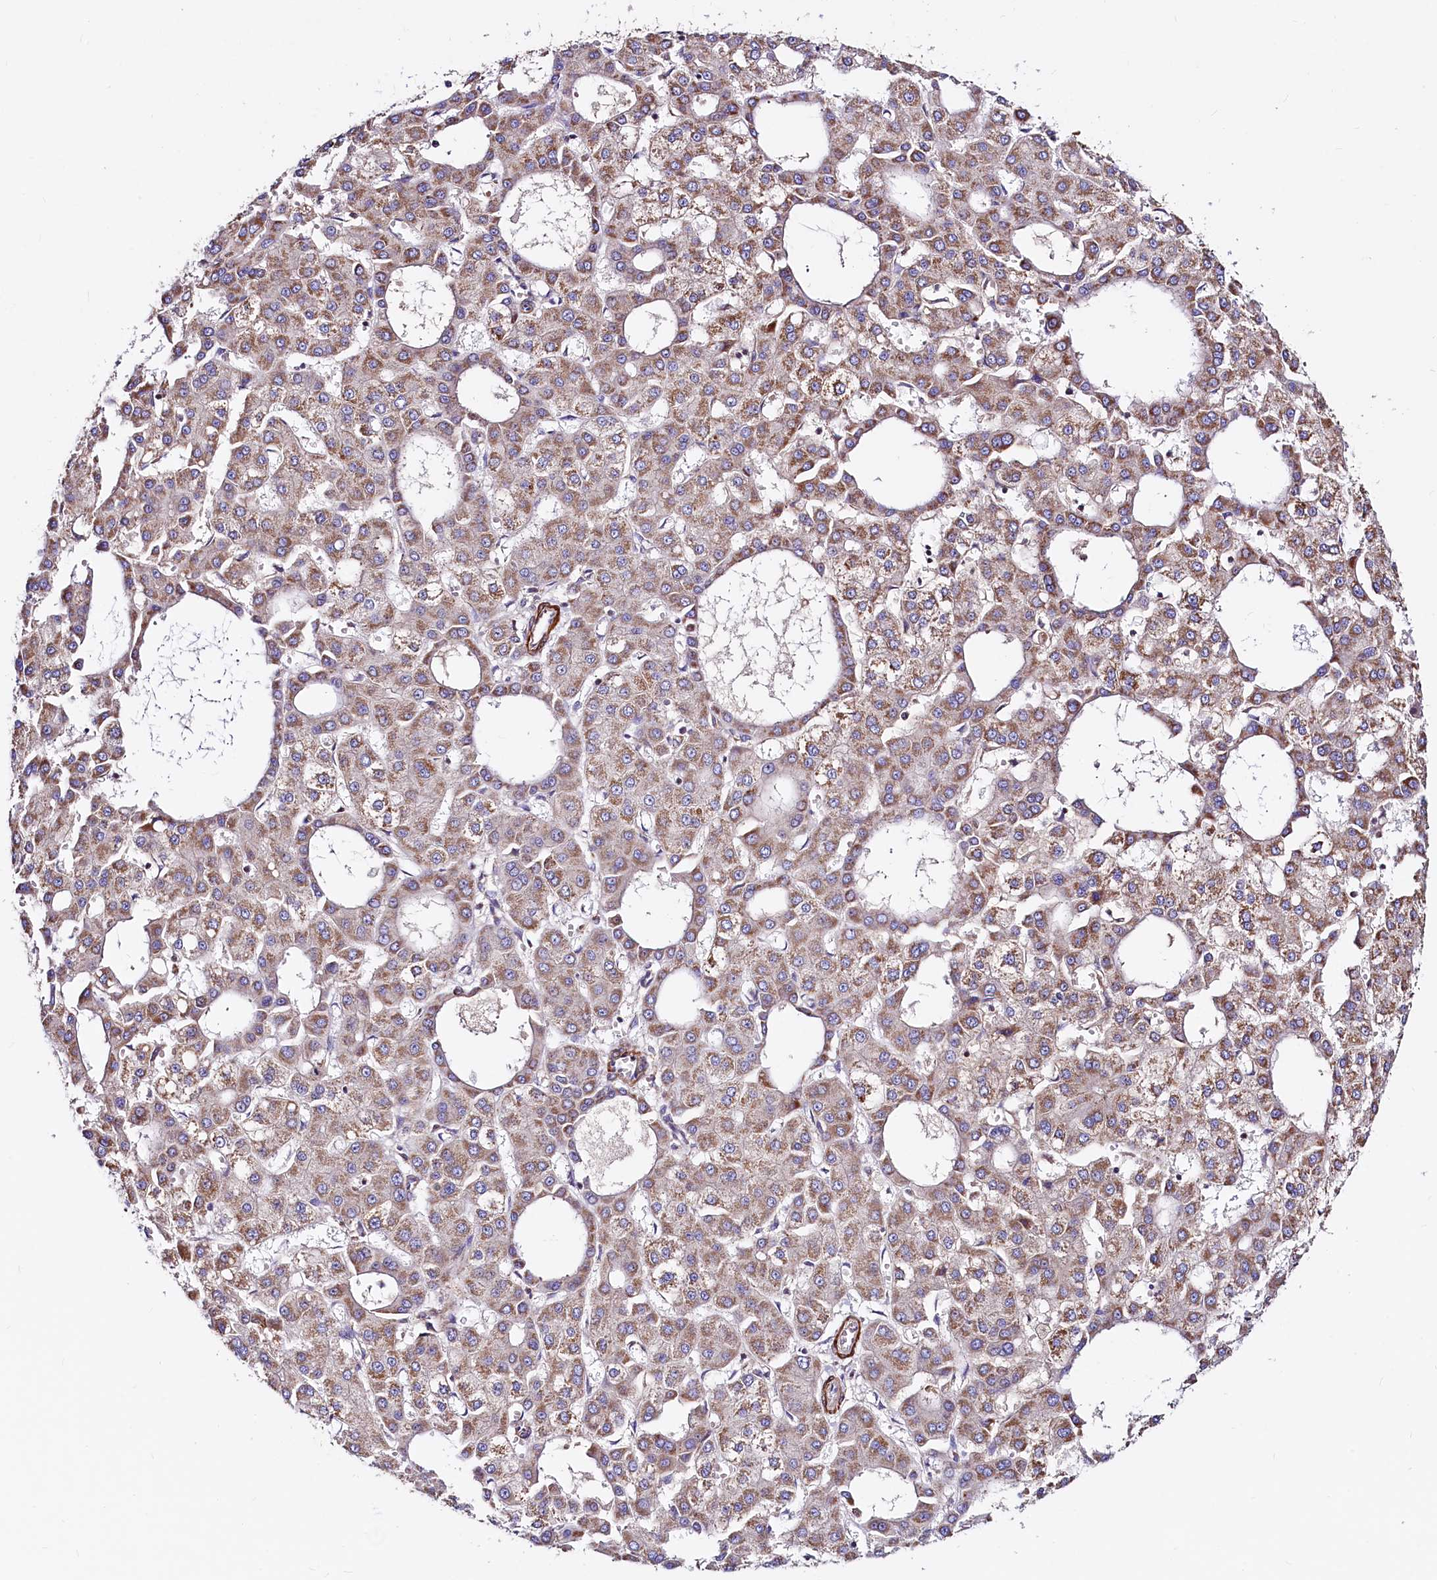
{"staining": {"intensity": "moderate", "quantity": ">75%", "location": "cytoplasmic/membranous"}, "tissue": "liver cancer", "cell_type": "Tumor cells", "image_type": "cancer", "snomed": [{"axis": "morphology", "description": "Carcinoma, Hepatocellular, NOS"}, {"axis": "topography", "description": "Liver"}], "caption": "Liver cancer was stained to show a protein in brown. There is medium levels of moderate cytoplasmic/membranous positivity in approximately >75% of tumor cells.", "gene": "CIAO3", "patient": {"sex": "male", "age": 47}}